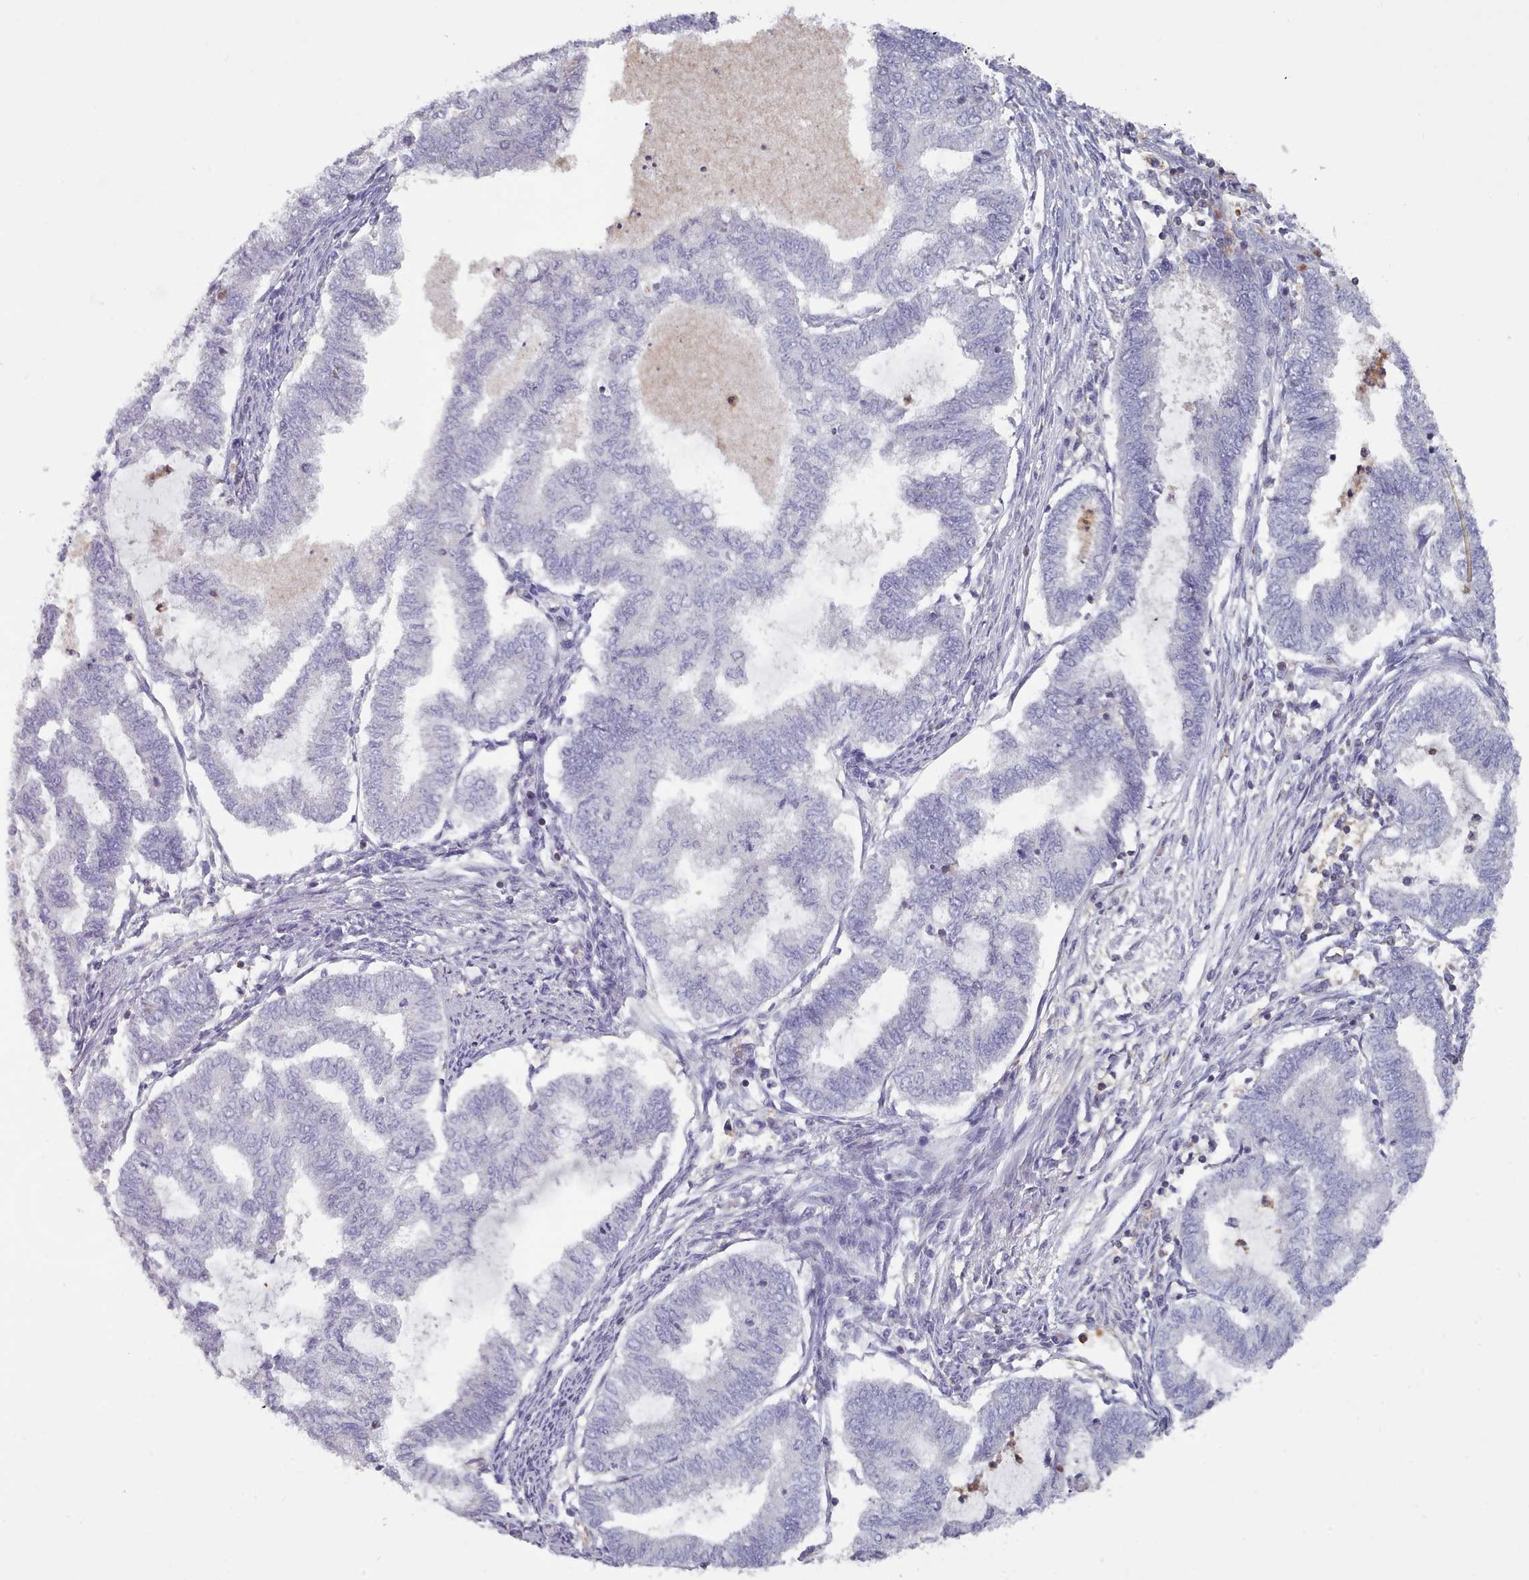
{"staining": {"intensity": "negative", "quantity": "none", "location": "none"}, "tissue": "endometrial cancer", "cell_type": "Tumor cells", "image_type": "cancer", "snomed": [{"axis": "morphology", "description": "Adenocarcinoma, NOS"}, {"axis": "topography", "description": "Endometrium"}], "caption": "IHC photomicrograph of neoplastic tissue: human endometrial adenocarcinoma stained with DAB (3,3'-diaminobenzidine) exhibits no significant protein positivity in tumor cells.", "gene": "RAC2", "patient": {"sex": "female", "age": 79}}